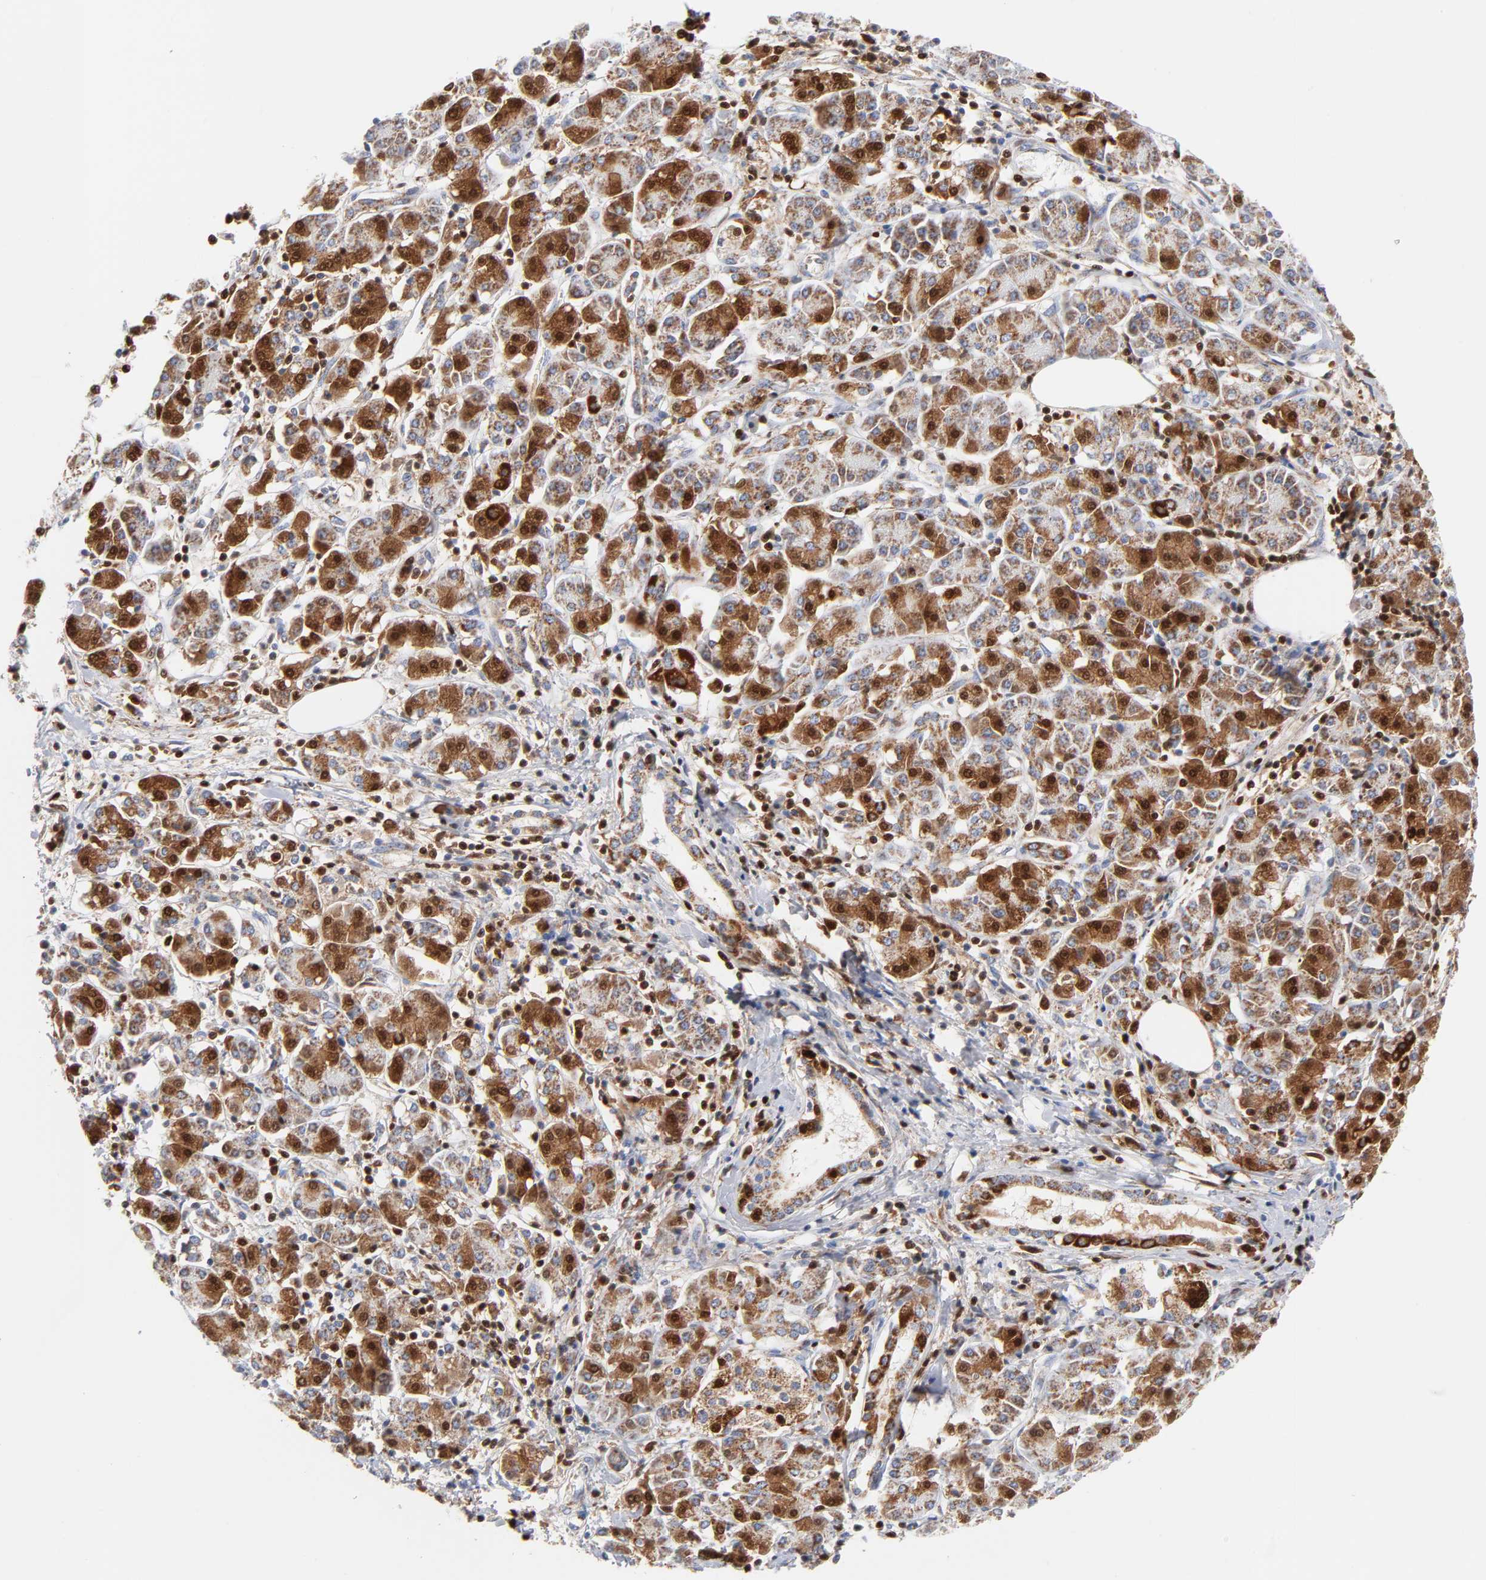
{"staining": {"intensity": "strong", "quantity": ">75%", "location": "cytoplasmic/membranous,nuclear"}, "tissue": "pancreatic cancer", "cell_type": "Tumor cells", "image_type": "cancer", "snomed": [{"axis": "morphology", "description": "Adenocarcinoma, NOS"}, {"axis": "topography", "description": "Pancreas"}], "caption": "Immunohistochemical staining of human pancreatic cancer displays high levels of strong cytoplasmic/membranous and nuclear protein positivity in approximately >75% of tumor cells.", "gene": "DIABLO", "patient": {"sex": "female", "age": 57}}